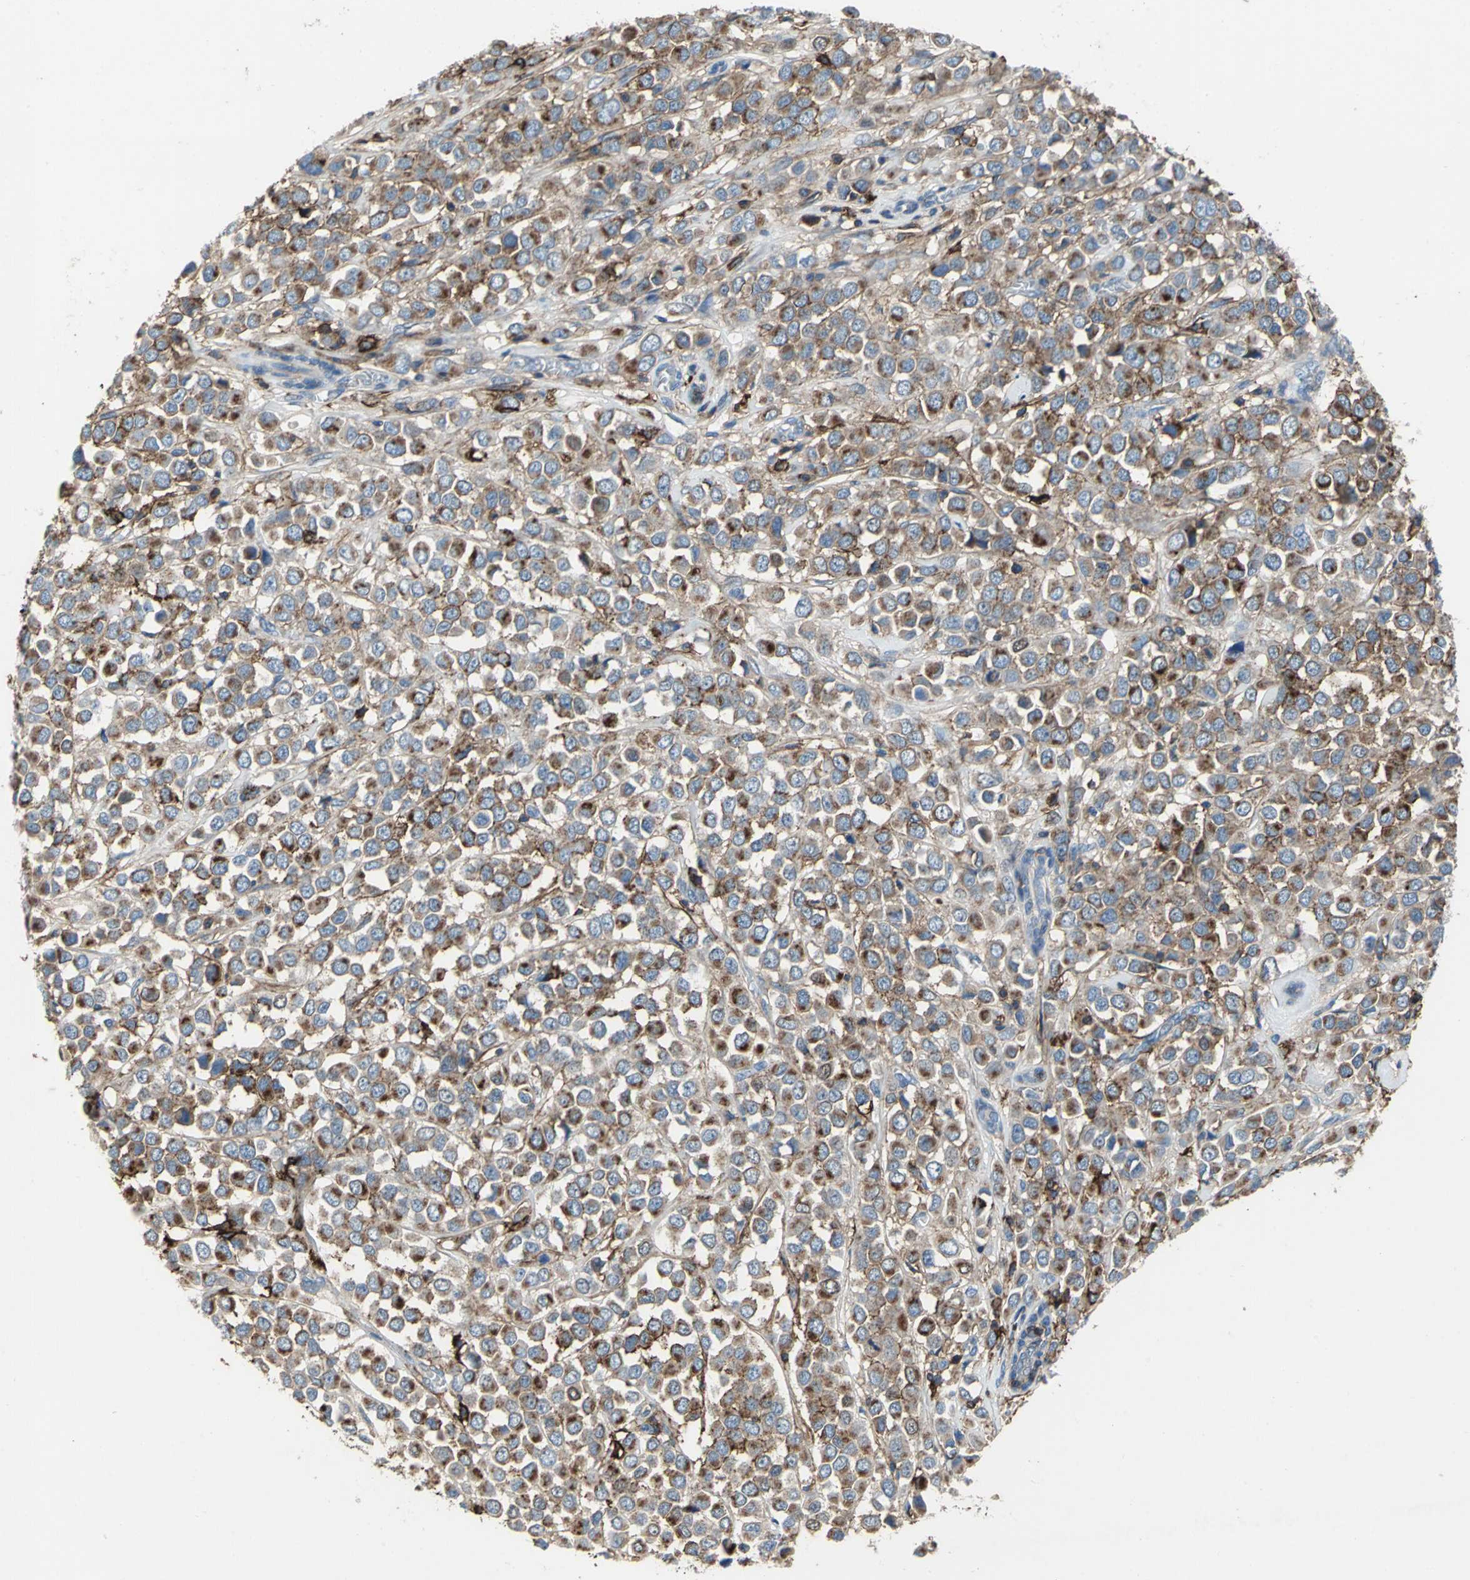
{"staining": {"intensity": "moderate", "quantity": ">75%", "location": "cytoplasmic/membranous"}, "tissue": "breast cancer", "cell_type": "Tumor cells", "image_type": "cancer", "snomed": [{"axis": "morphology", "description": "Duct carcinoma"}, {"axis": "topography", "description": "Breast"}], "caption": "Infiltrating ductal carcinoma (breast) tissue displays moderate cytoplasmic/membranous positivity in approximately >75% of tumor cells, visualized by immunohistochemistry.", "gene": "CD44", "patient": {"sex": "female", "age": 61}}